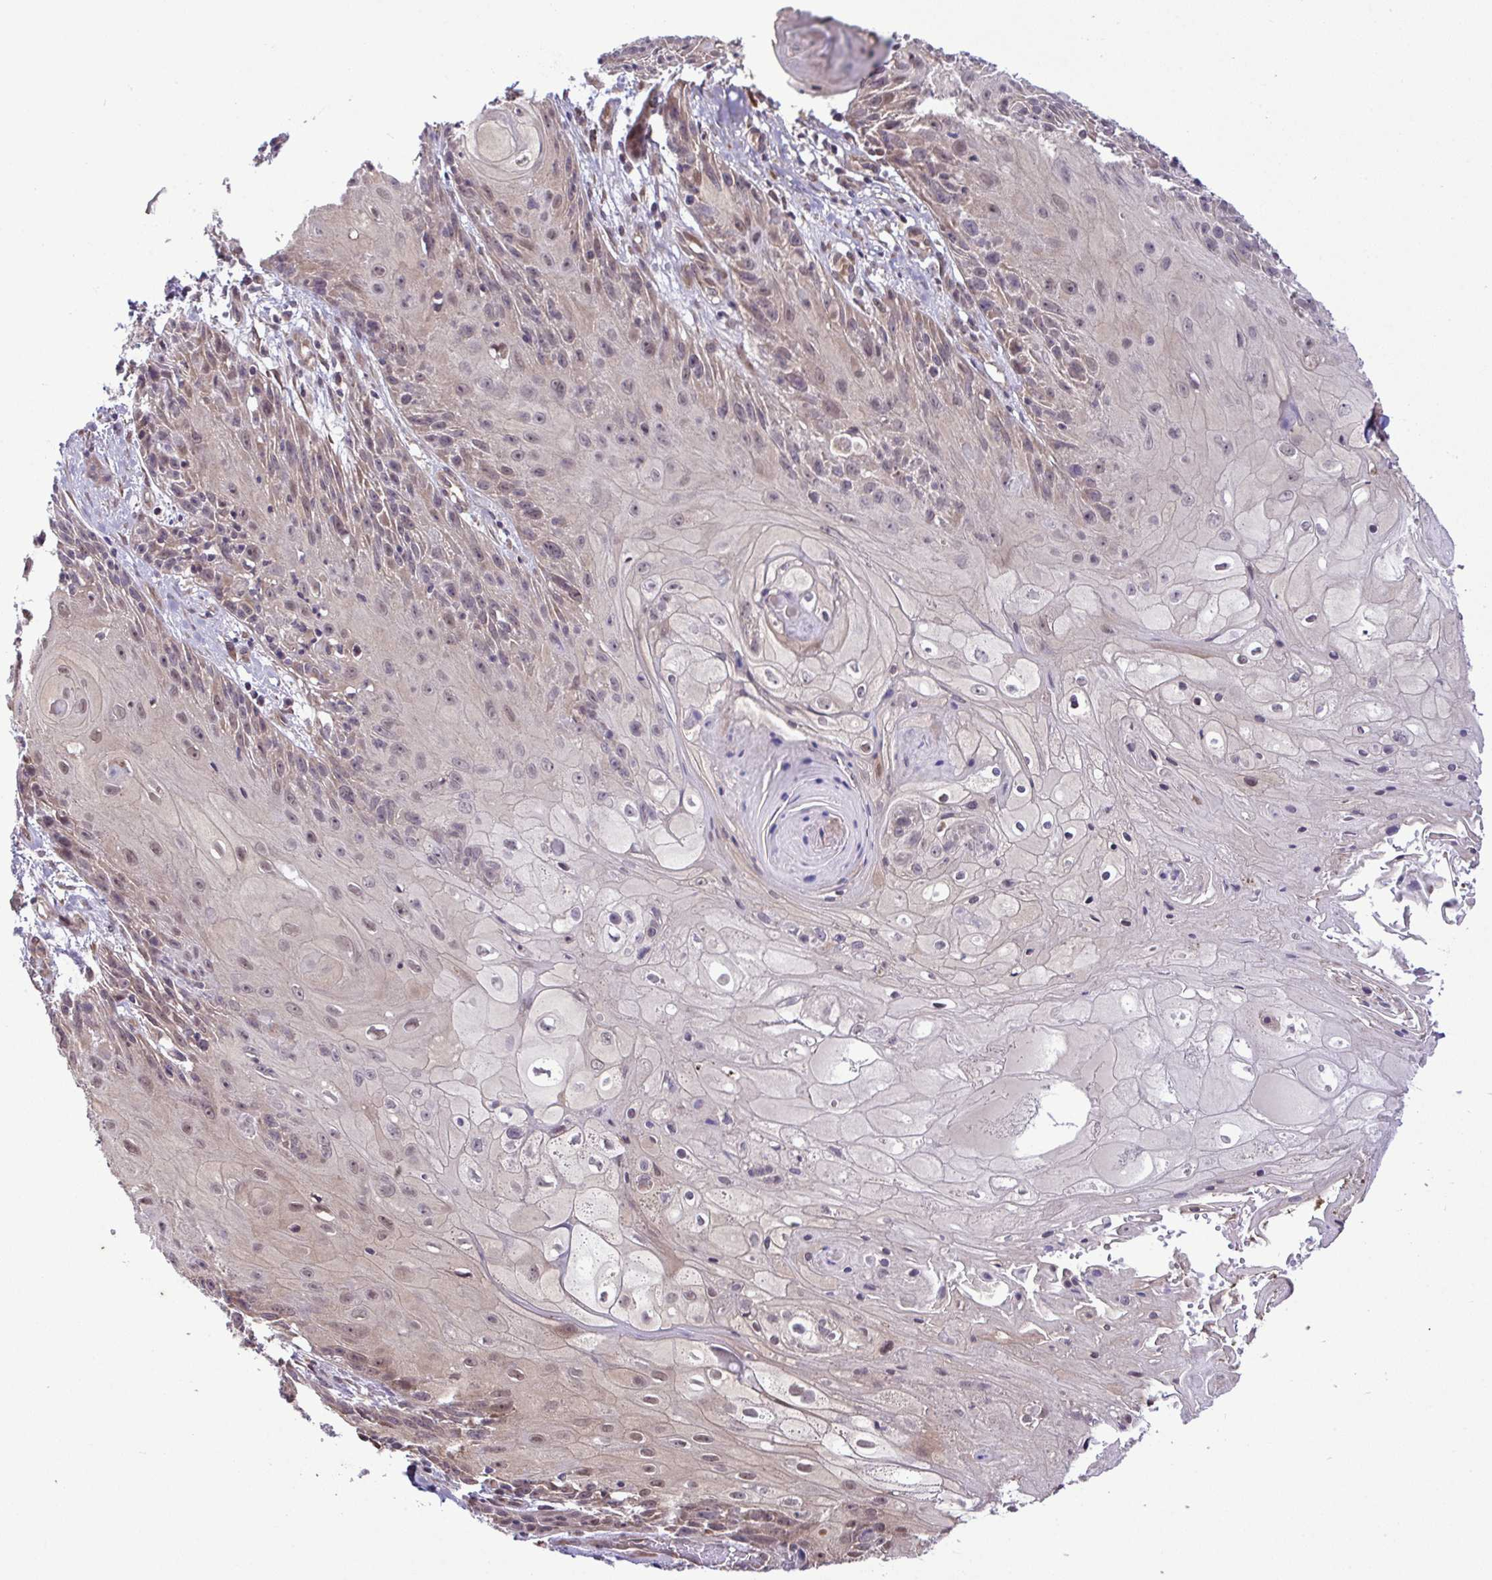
{"staining": {"intensity": "weak", "quantity": "25%-75%", "location": "cytoplasmic/membranous,nuclear"}, "tissue": "skin cancer", "cell_type": "Tumor cells", "image_type": "cancer", "snomed": [{"axis": "morphology", "description": "Squamous cell carcinoma, NOS"}, {"axis": "topography", "description": "Skin"}, {"axis": "topography", "description": "Vulva"}], "caption": "Squamous cell carcinoma (skin) stained for a protein (brown) shows weak cytoplasmic/membranous and nuclear positive expression in about 25%-75% of tumor cells.", "gene": "CMPK1", "patient": {"sex": "female", "age": 76}}